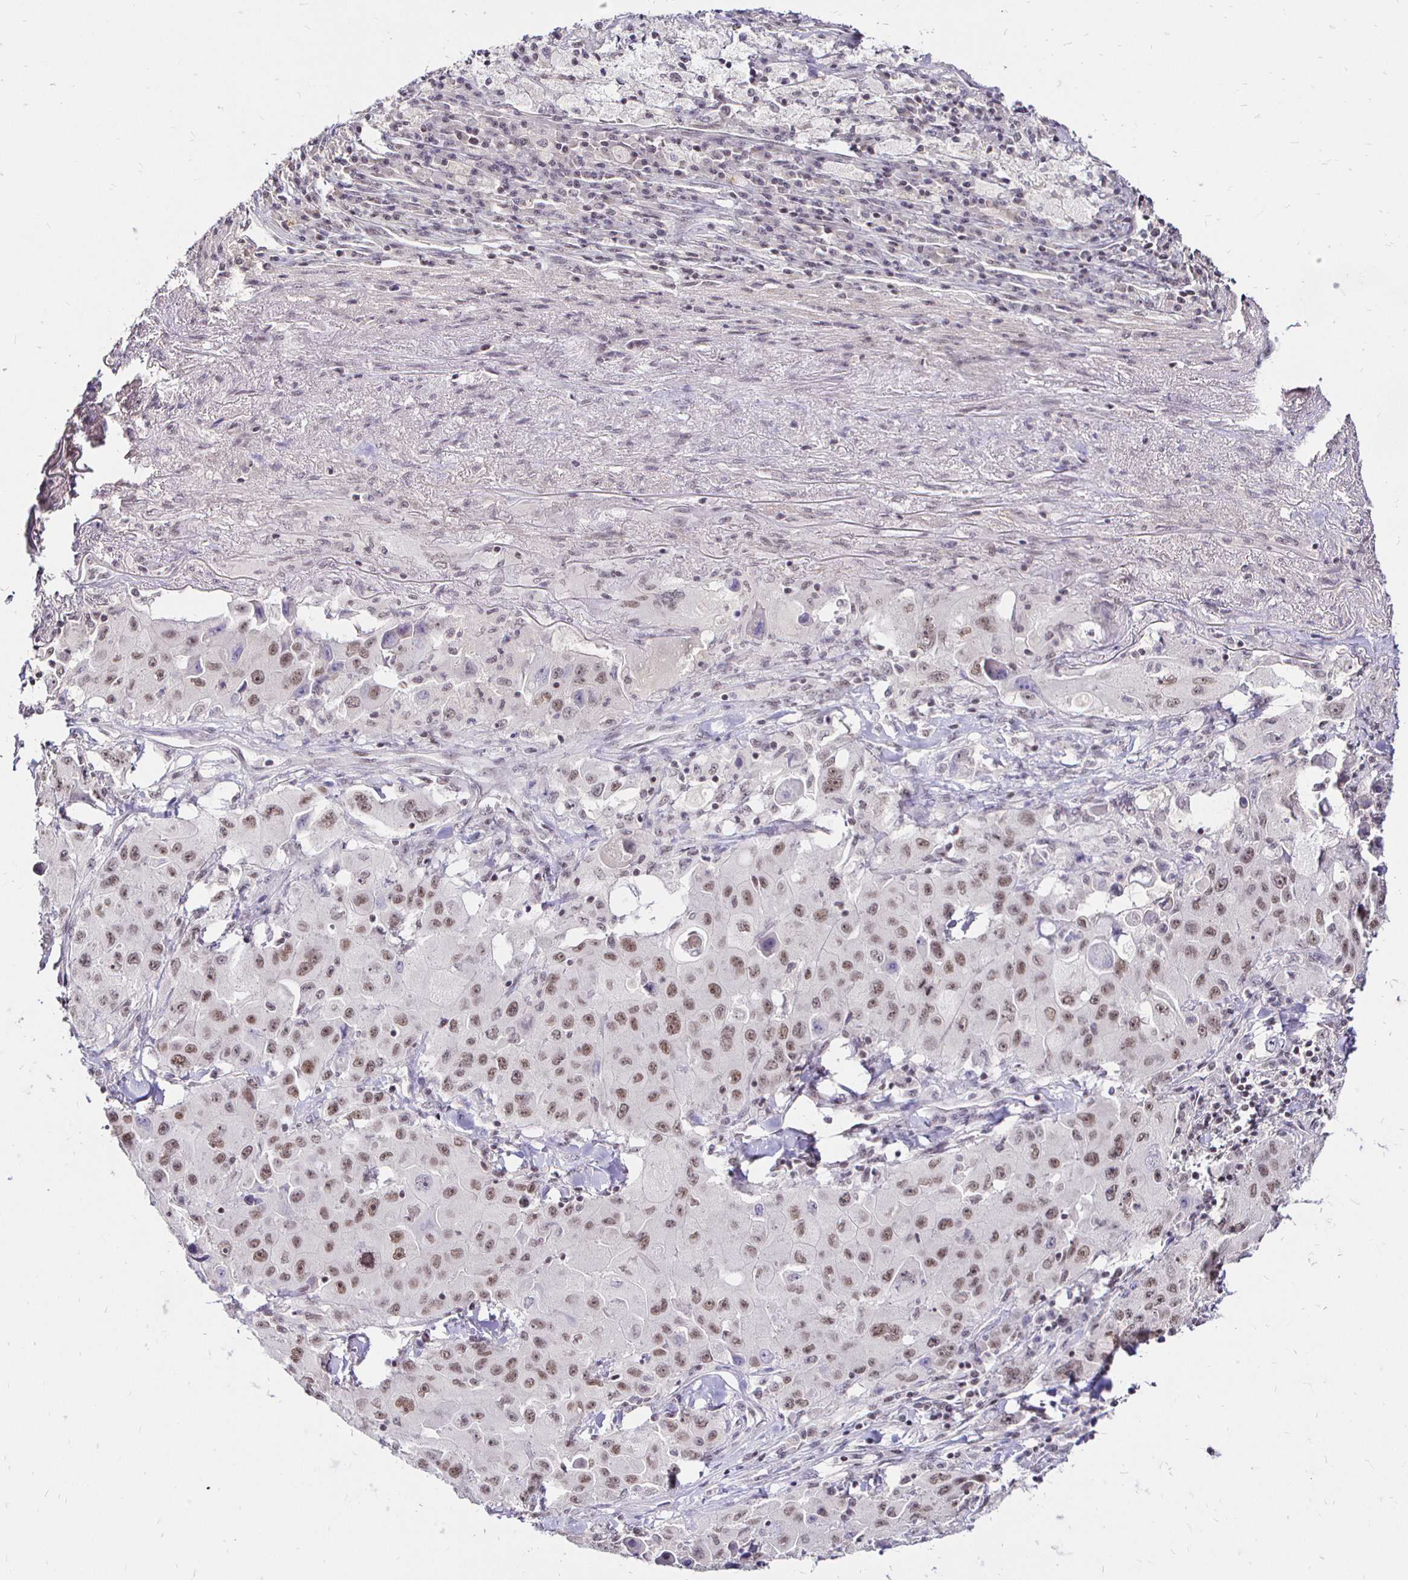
{"staining": {"intensity": "moderate", "quantity": ">75%", "location": "nuclear"}, "tissue": "lung cancer", "cell_type": "Tumor cells", "image_type": "cancer", "snomed": [{"axis": "morphology", "description": "Squamous cell carcinoma, NOS"}, {"axis": "topography", "description": "Lung"}], "caption": "Lung squamous cell carcinoma was stained to show a protein in brown. There is medium levels of moderate nuclear staining in approximately >75% of tumor cells.", "gene": "SIN3A", "patient": {"sex": "male", "age": 63}}